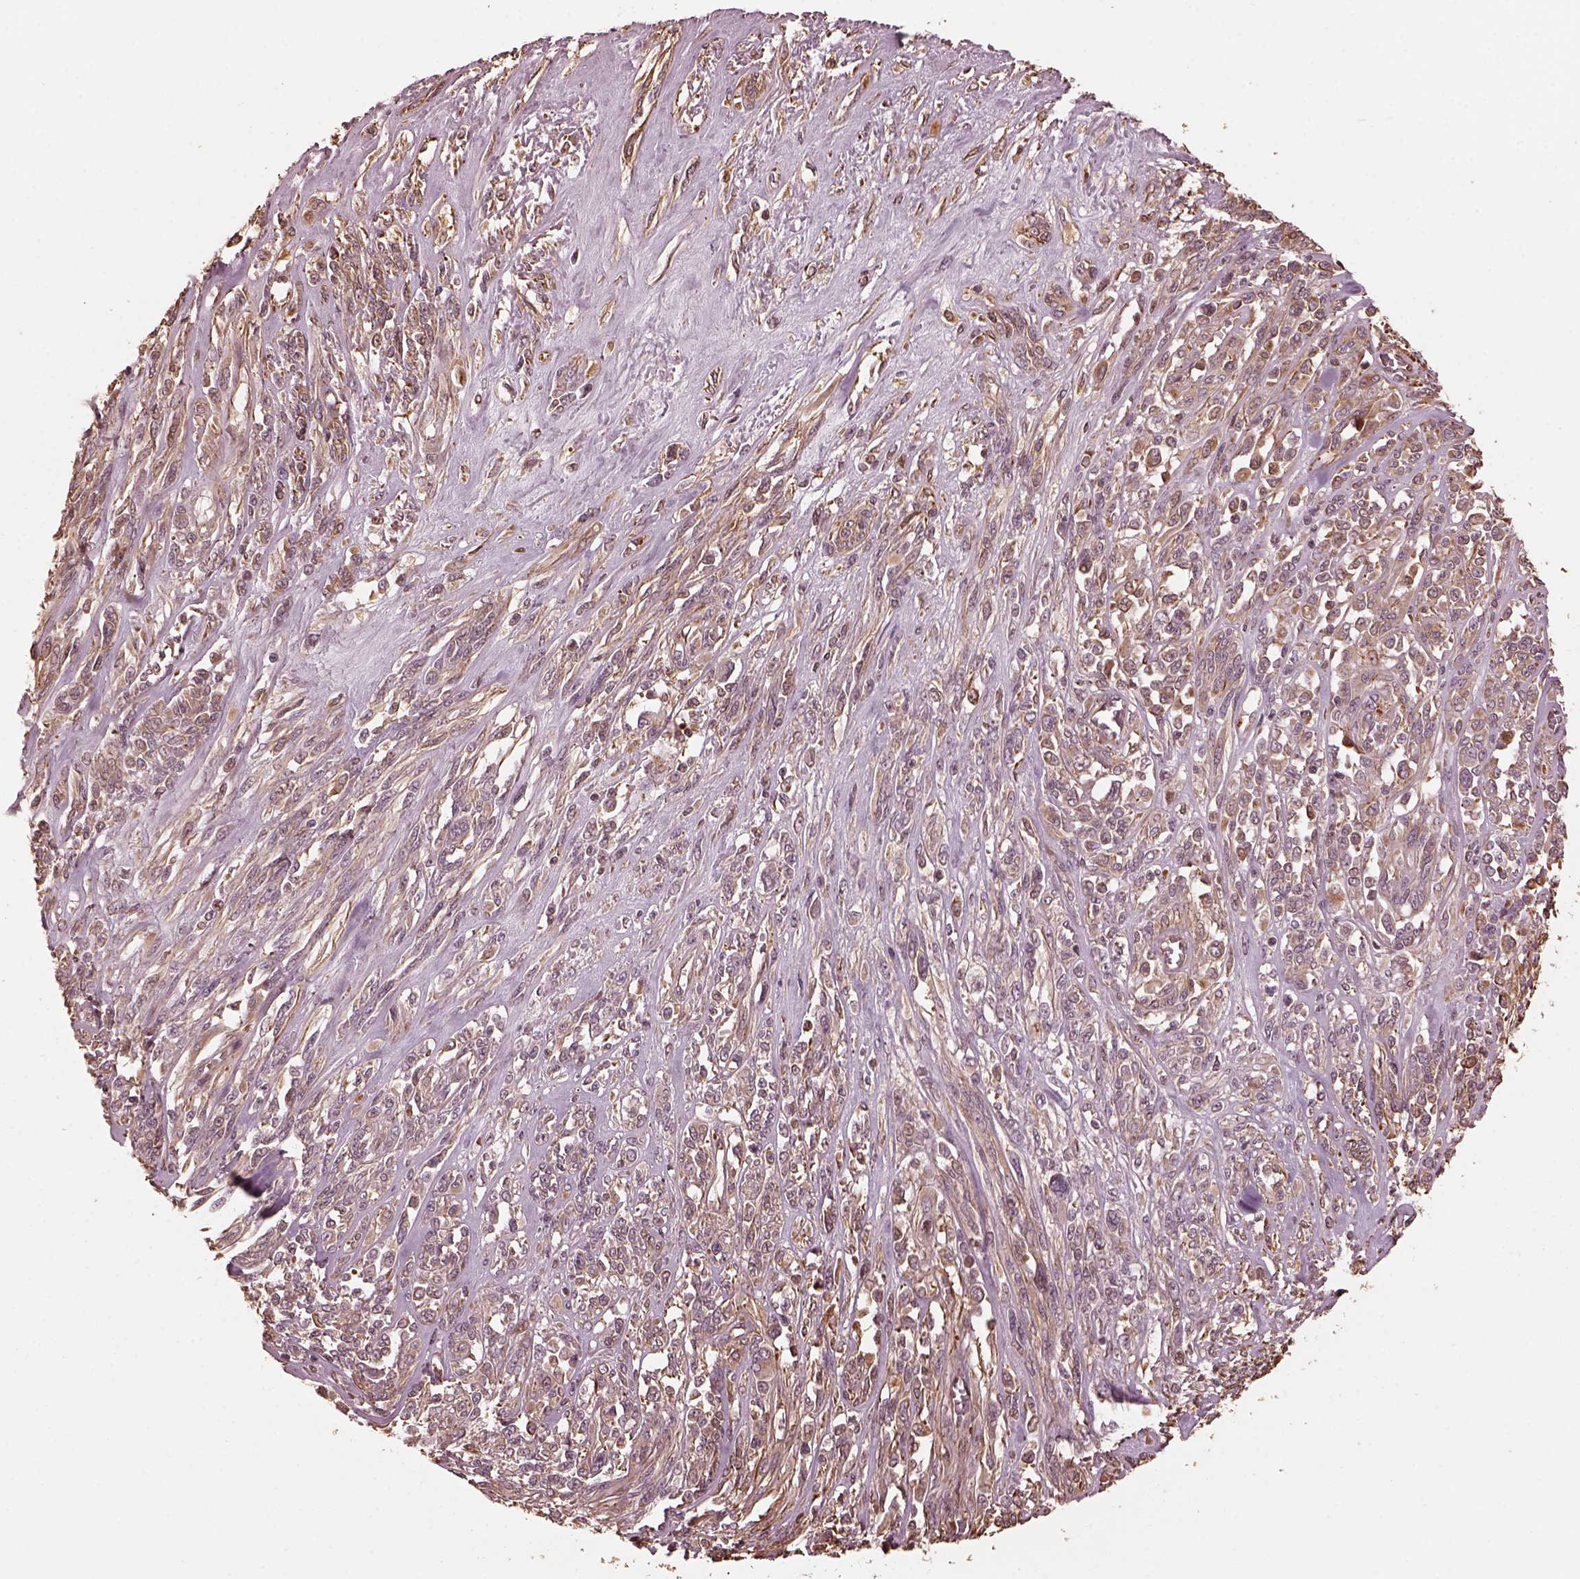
{"staining": {"intensity": "weak", "quantity": "25%-75%", "location": "cytoplasmic/membranous"}, "tissue": "melanoma", "cell_type": "Tumor cells", "image_type": "cancer", "snomed": [{"axis": "morphology", "description": "Malignant melanoma, NOS"}, {"axis": "topography", "description": "Skin"}], "caption": "The photomicrograph demonstrates staining of malignant melanoma, revealing weak cytoplasmic/membranous protein expression (brown color) within tumor cells.", "gene": "GTPBP1", "patient": {"sex": "female", "age": 91}}